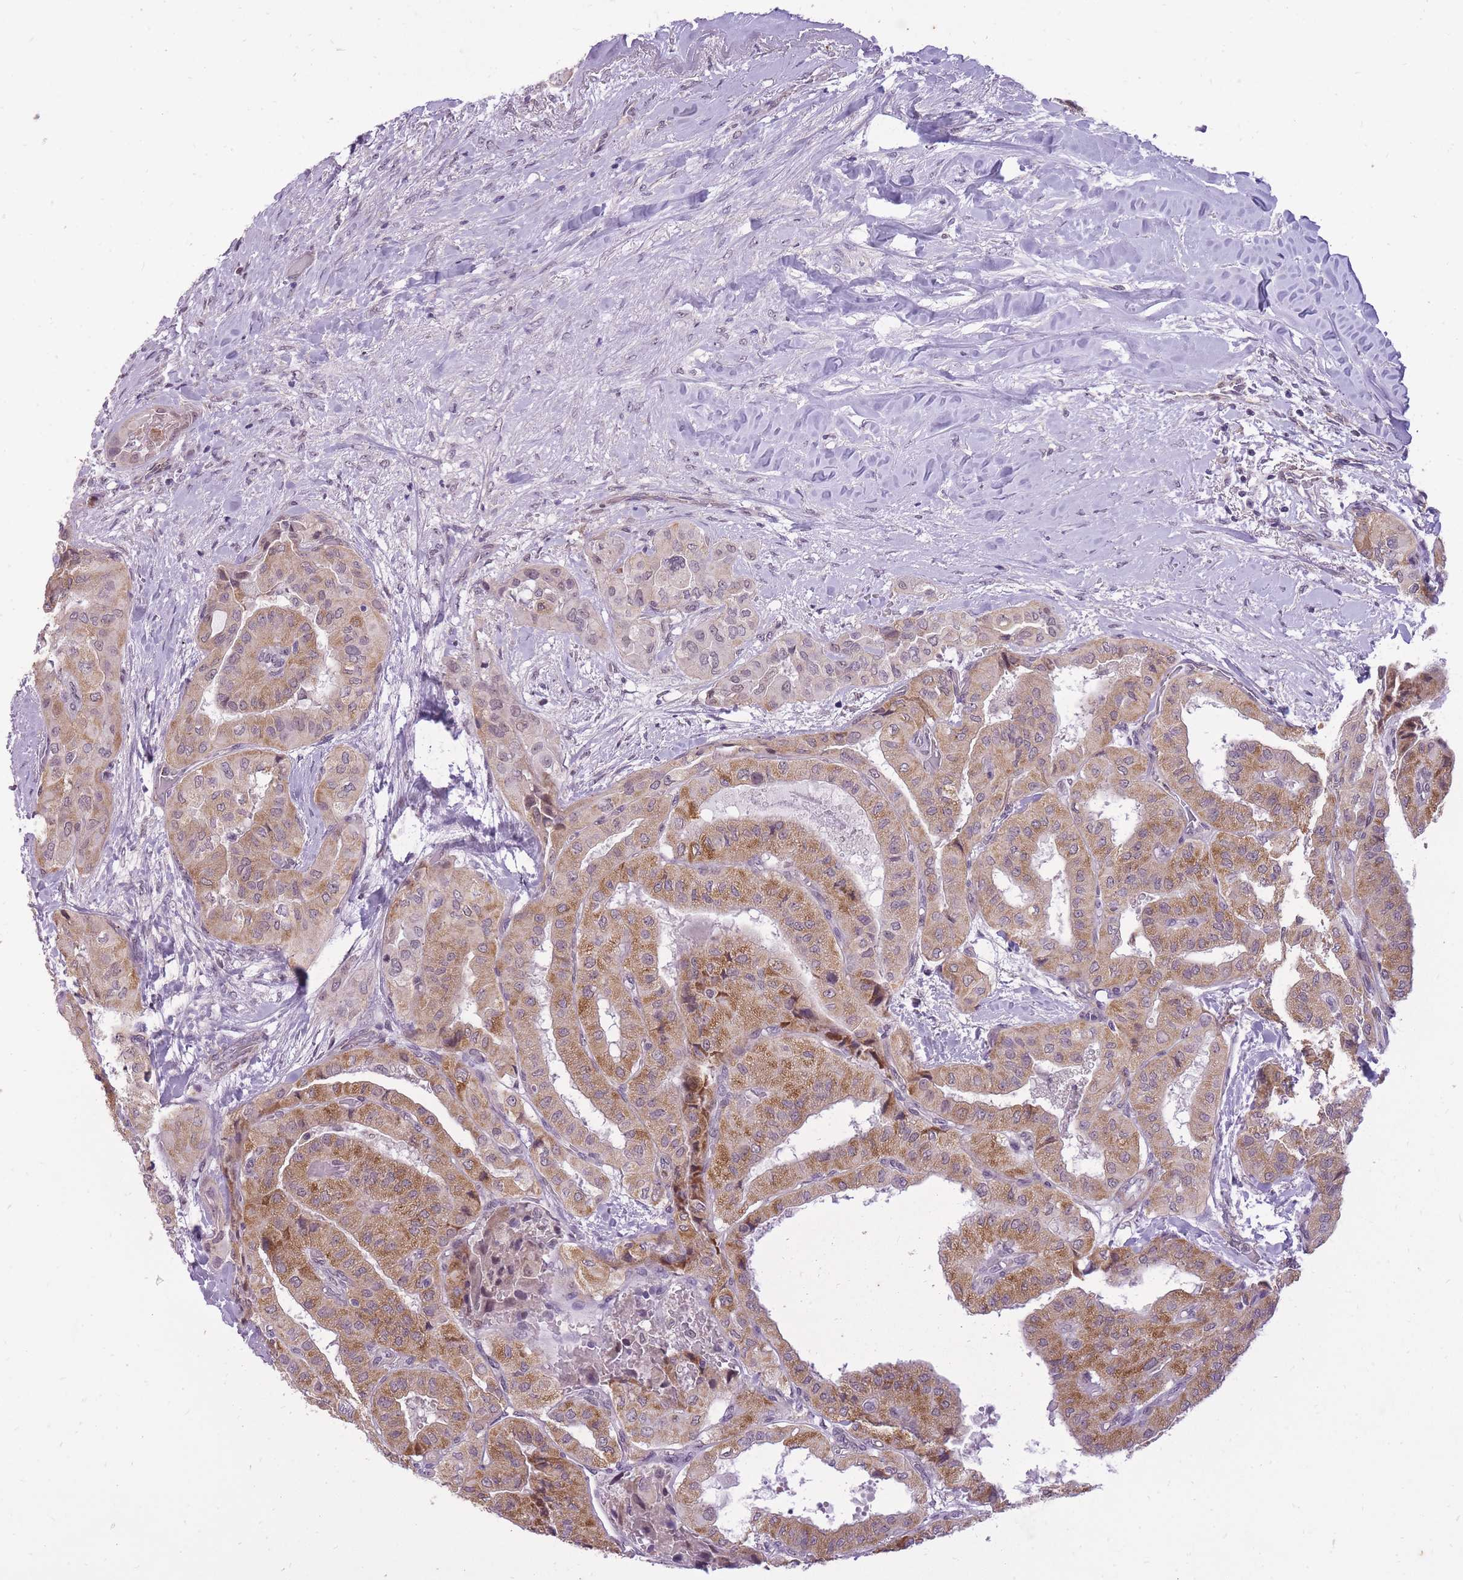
{"staining": {"intensity": "moderate", "quantity": "25%-75%", "location": "cytoplasmic/membranous,nuclear"}, "tissue": "thyroid cancer", "cell_type": "Tumor cells", "image_type": "cancer", "snomed": [{"axis": "morphology", "description": "Papillary adenocarcinoma, NOS"}, {"axis": "topography", "description": "Thyroid gland"}], "caption": "An immunohistochemistry (IHC) histopathology image of neoplastic tissue is shown. Protein staining in brown labels moderate cytoplasmic/membranous and nuclear positivity in papillary adenocarcinoma (thyroid) within tumor cells. The protein of interest is stained brown, and the nuclei are stained in blue (DAB (3,3'-diaminobenzidine) IHC with brightfield microscopy, high magnification).", "gene": "TIGD1", "patient": {"sex": "female", "age": 59}}